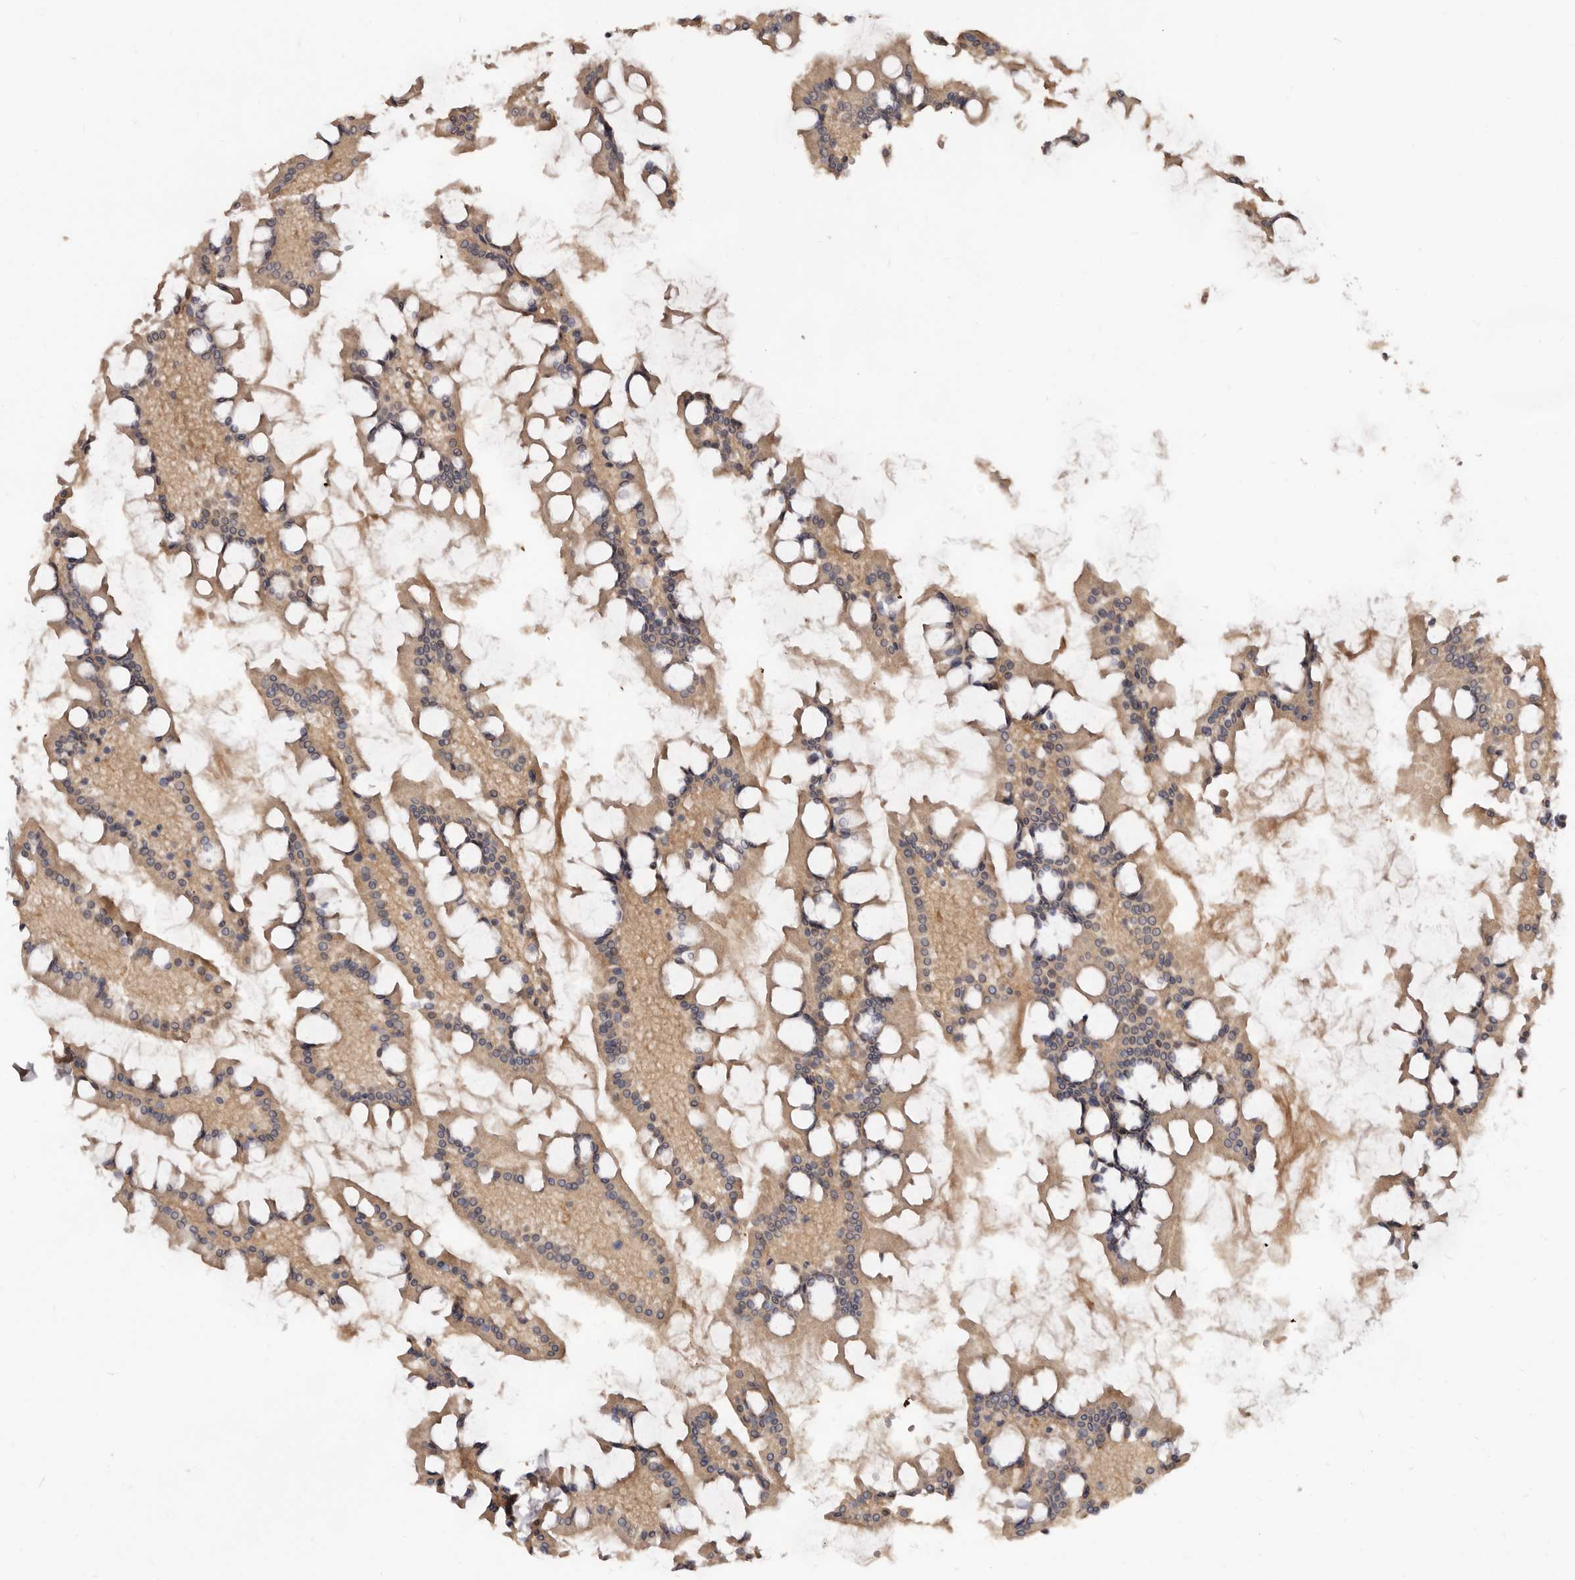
{"staining": {"intensity": "moderate", "quantity": ">75%", "location": "cytoplasmic/membranous"}, "tissue": "small intestine", "cell_type": "Glandular cells", "image_type": "normal", "snomed": [{"axis": "morphology", "description": "Normal tissue, NOS"}, {"axis": "topography", "description": "Small intestine"}], "caption": "Immunohistochemistry (IHC) of unremarkable human small intestine demonstrates medium levels of moderate cytoplasmic/membranous positivity in about >75% of glandular cells. The protein is stained brown, and the nuclei are stained in blue (DAB (3,3'-diaminobenzidine) IHC with brightfield microscopy, high magnification).", "gene": "INAVA", "patient": {"sex": "male", "age": 41}}